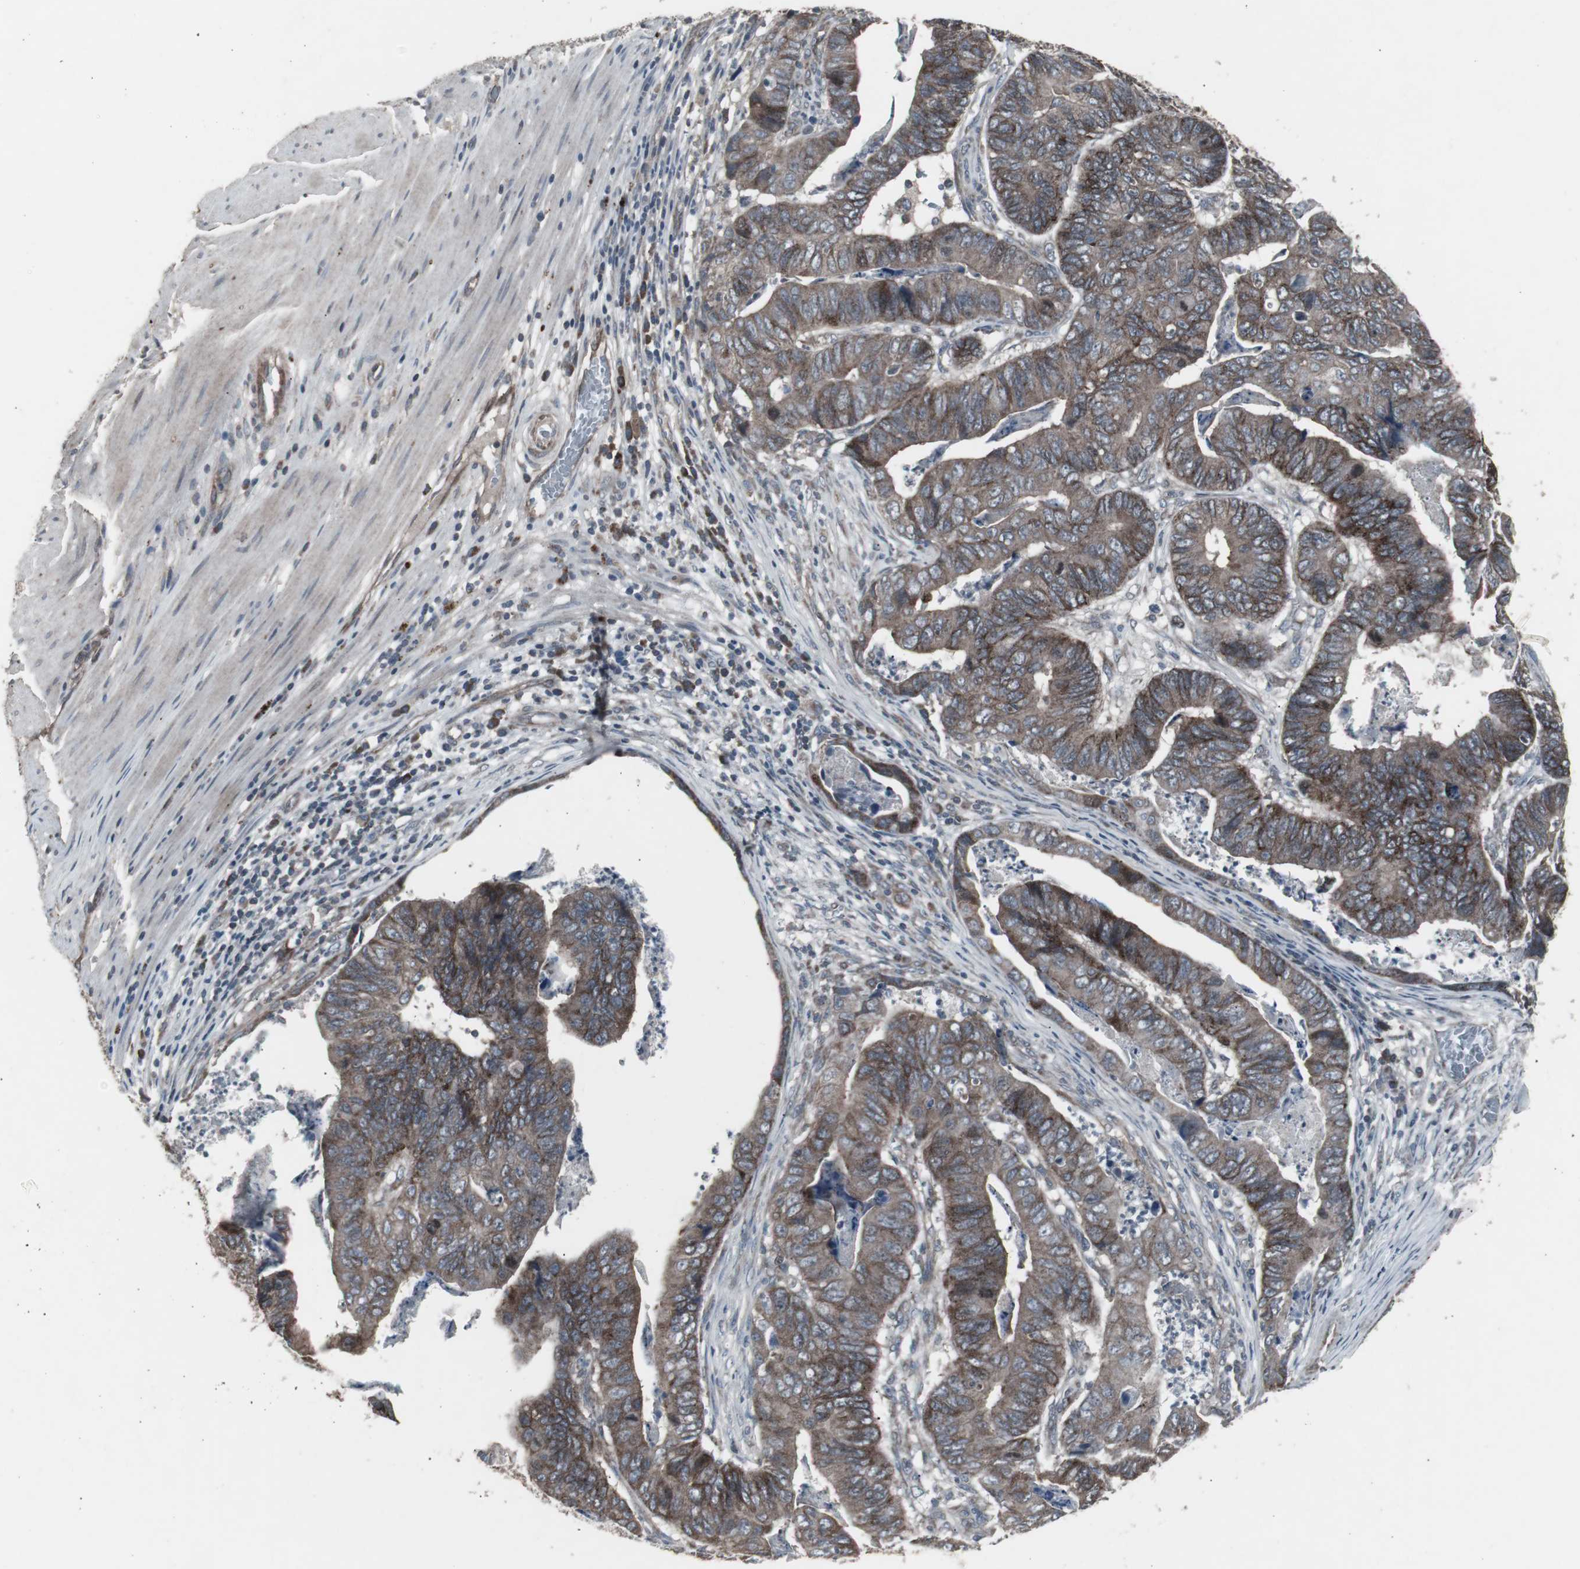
{"staining": {"intensity": "moderate", "quantity": "25%-75%", "location": "cytoplasmic/membranous"}, "tissue": "stomach cancer", "cell_type": "Tumor cells", "image_type": "cancer", "snomed": [{"axis": "morphology", "description": "Adenocarcinoma, NOS"}, {"axis": "topography", "description": "Stomach, lower"}], "caption": "Human stomach cancer (adenocarcinoma) stained with a brown dye reveals moderate cytoplasmic/membranous positive expression in about 25%-75% of tumor cells.", "gene": "SSTR2", "patient": {"sex": "male", "age": 77}}